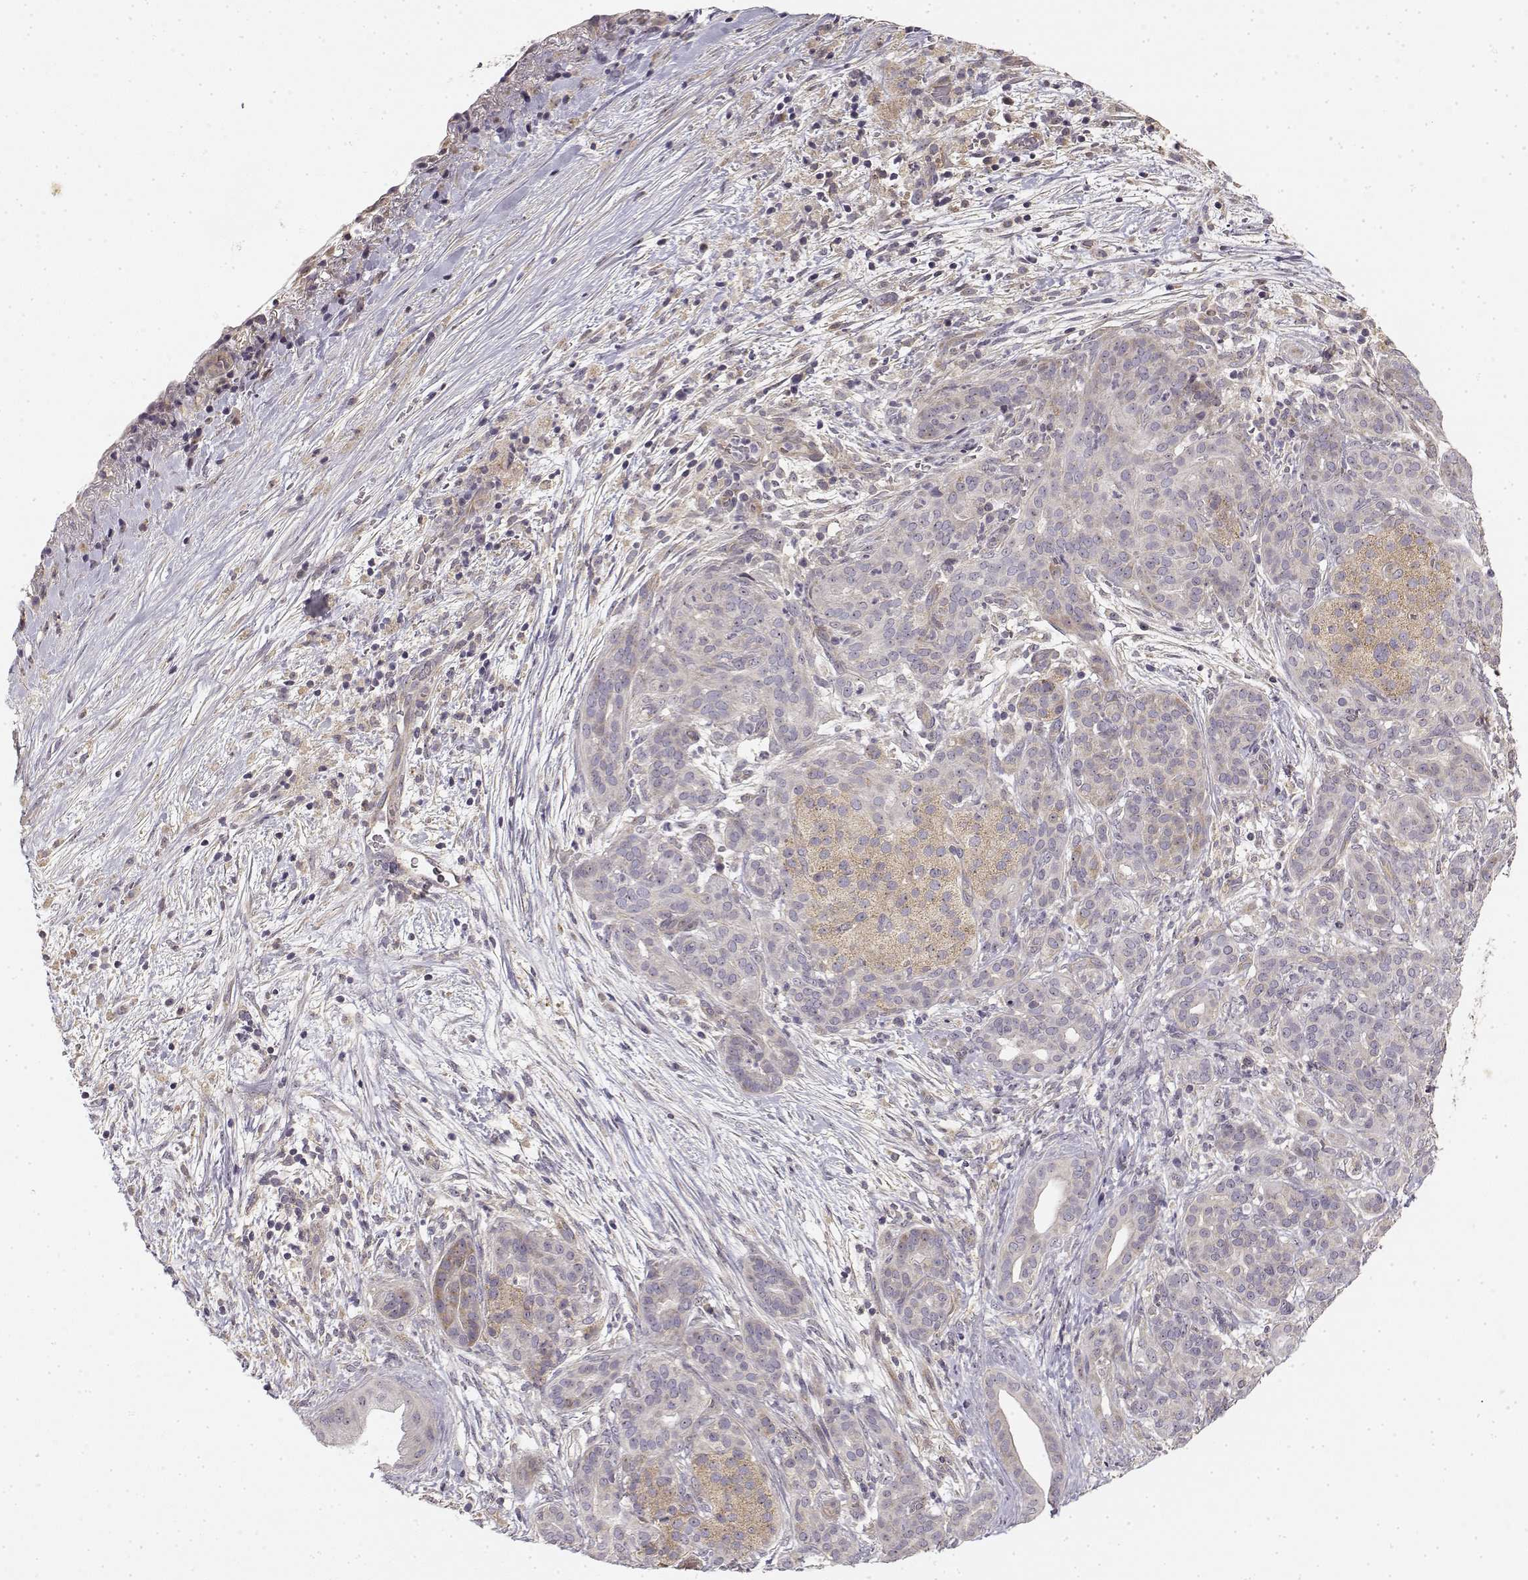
{"staining": {"intensity": "negative", "quantity": "none", "location": "none"}, "tissue": "pancreatic cancer", "cell_type": "Tumor cells", "image_type": "cancer", "snomed": [{"axis": "morphology", "description": "Adenocarcinoma, NOS"}, {"axis": "topography", "description": "Pancreas"}], "caption": "This is a photomicrograph of IHC staining of pancreatic cancer (adenocarcinoma), which shows no positivity in tumor cells.", "gene": "MED12L", "patient": {"sex": "male", "age": 44}}